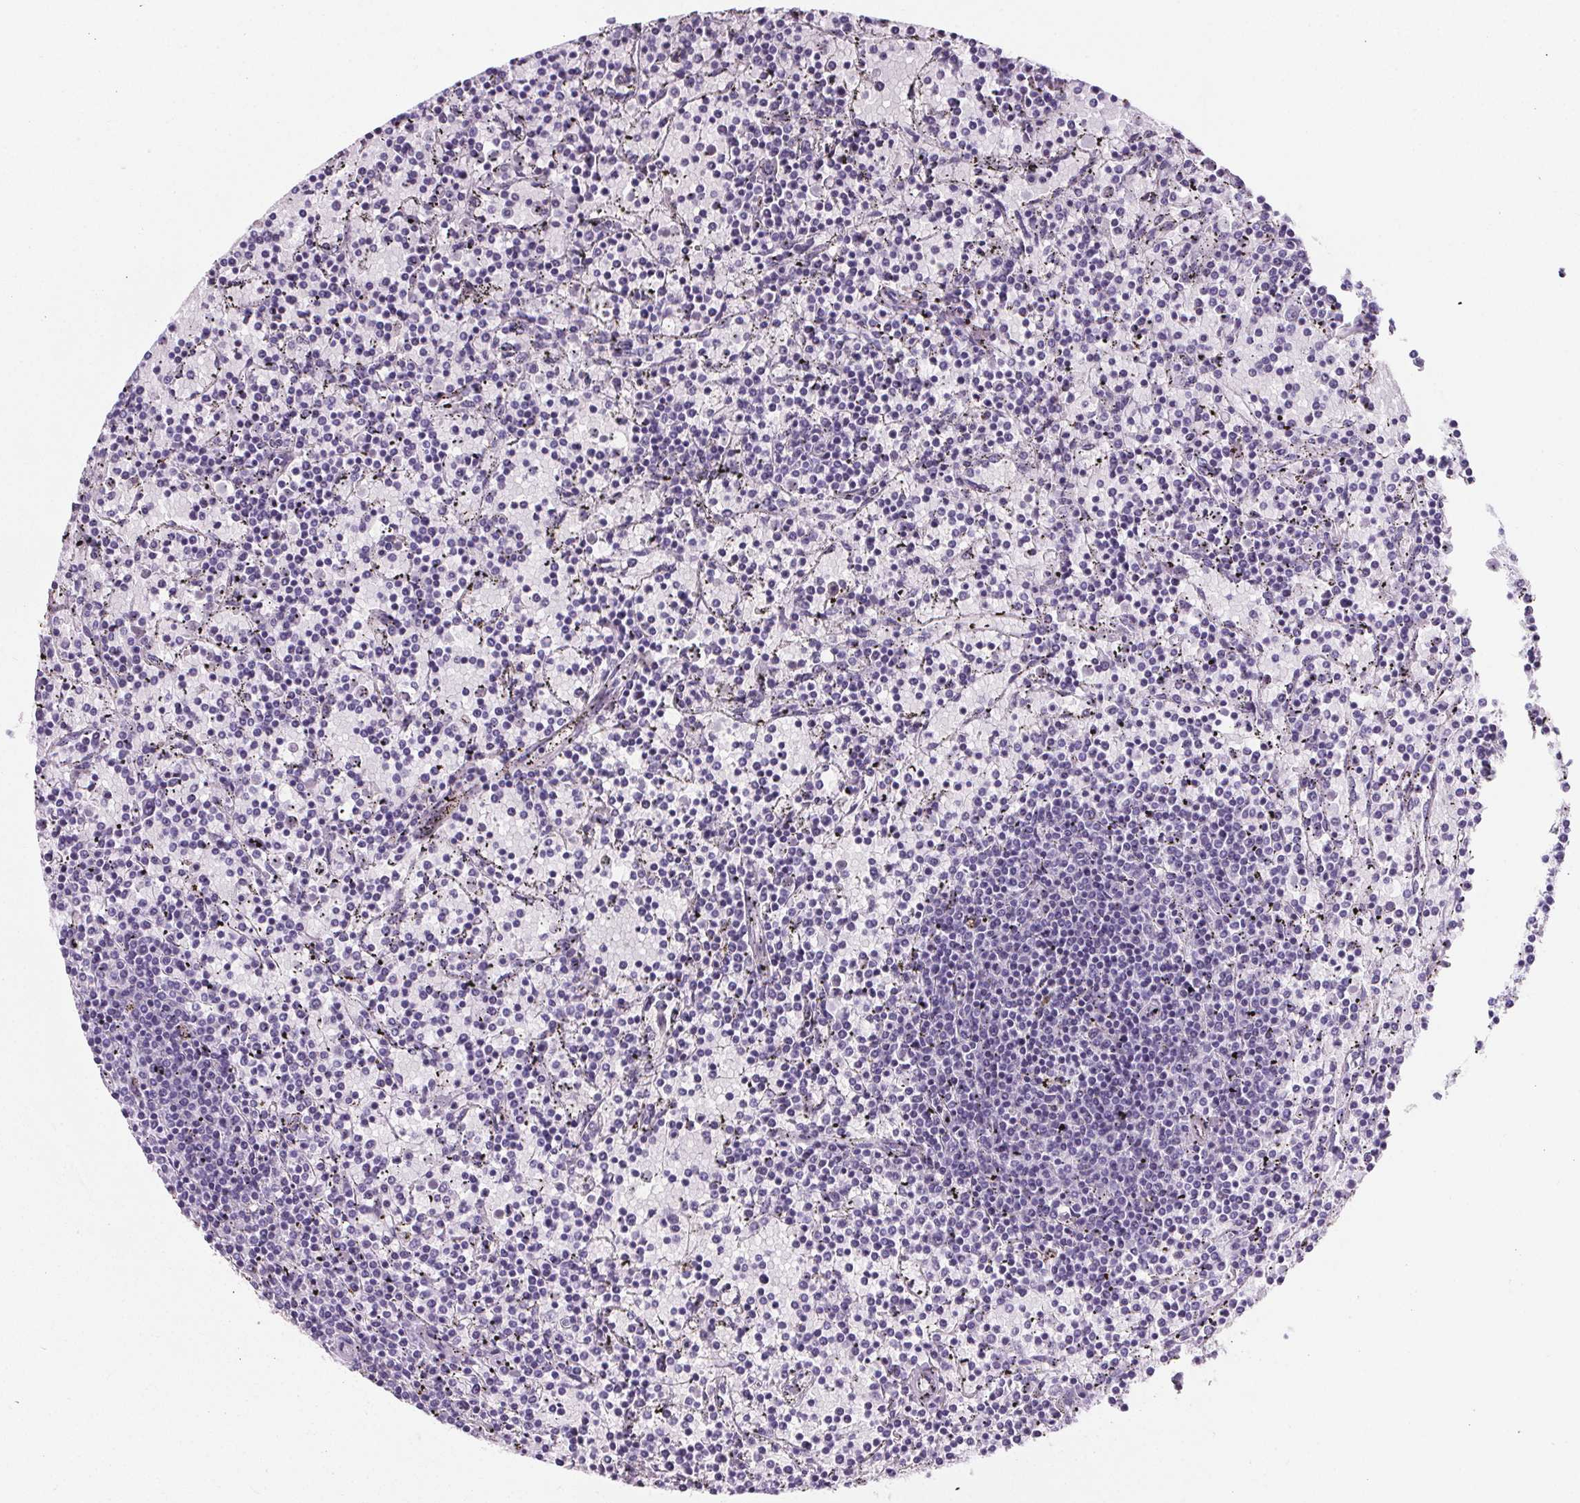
{"staining": {"intensity": "negative", "quantity": "none", "location": "none"}, "tissue": "lymphoma", "cell_type": "Tumor cells", "image_type": "cancer", "snomed": [{"axis": "morphology", "description": "Malignant lymphoma, non-Hodgkin's type, Low grade"}, {"axis": "topography", "description": "Spleen"}], "caption": "IHC photomicrograph of neoplastic tissue: lymphoma stained with DAB (3,3'-diaminobenzidine) shows no significant protein expression in tumor cells.", "gene": "ADRB1", "patient": {"sex": "female", "age": 77}}